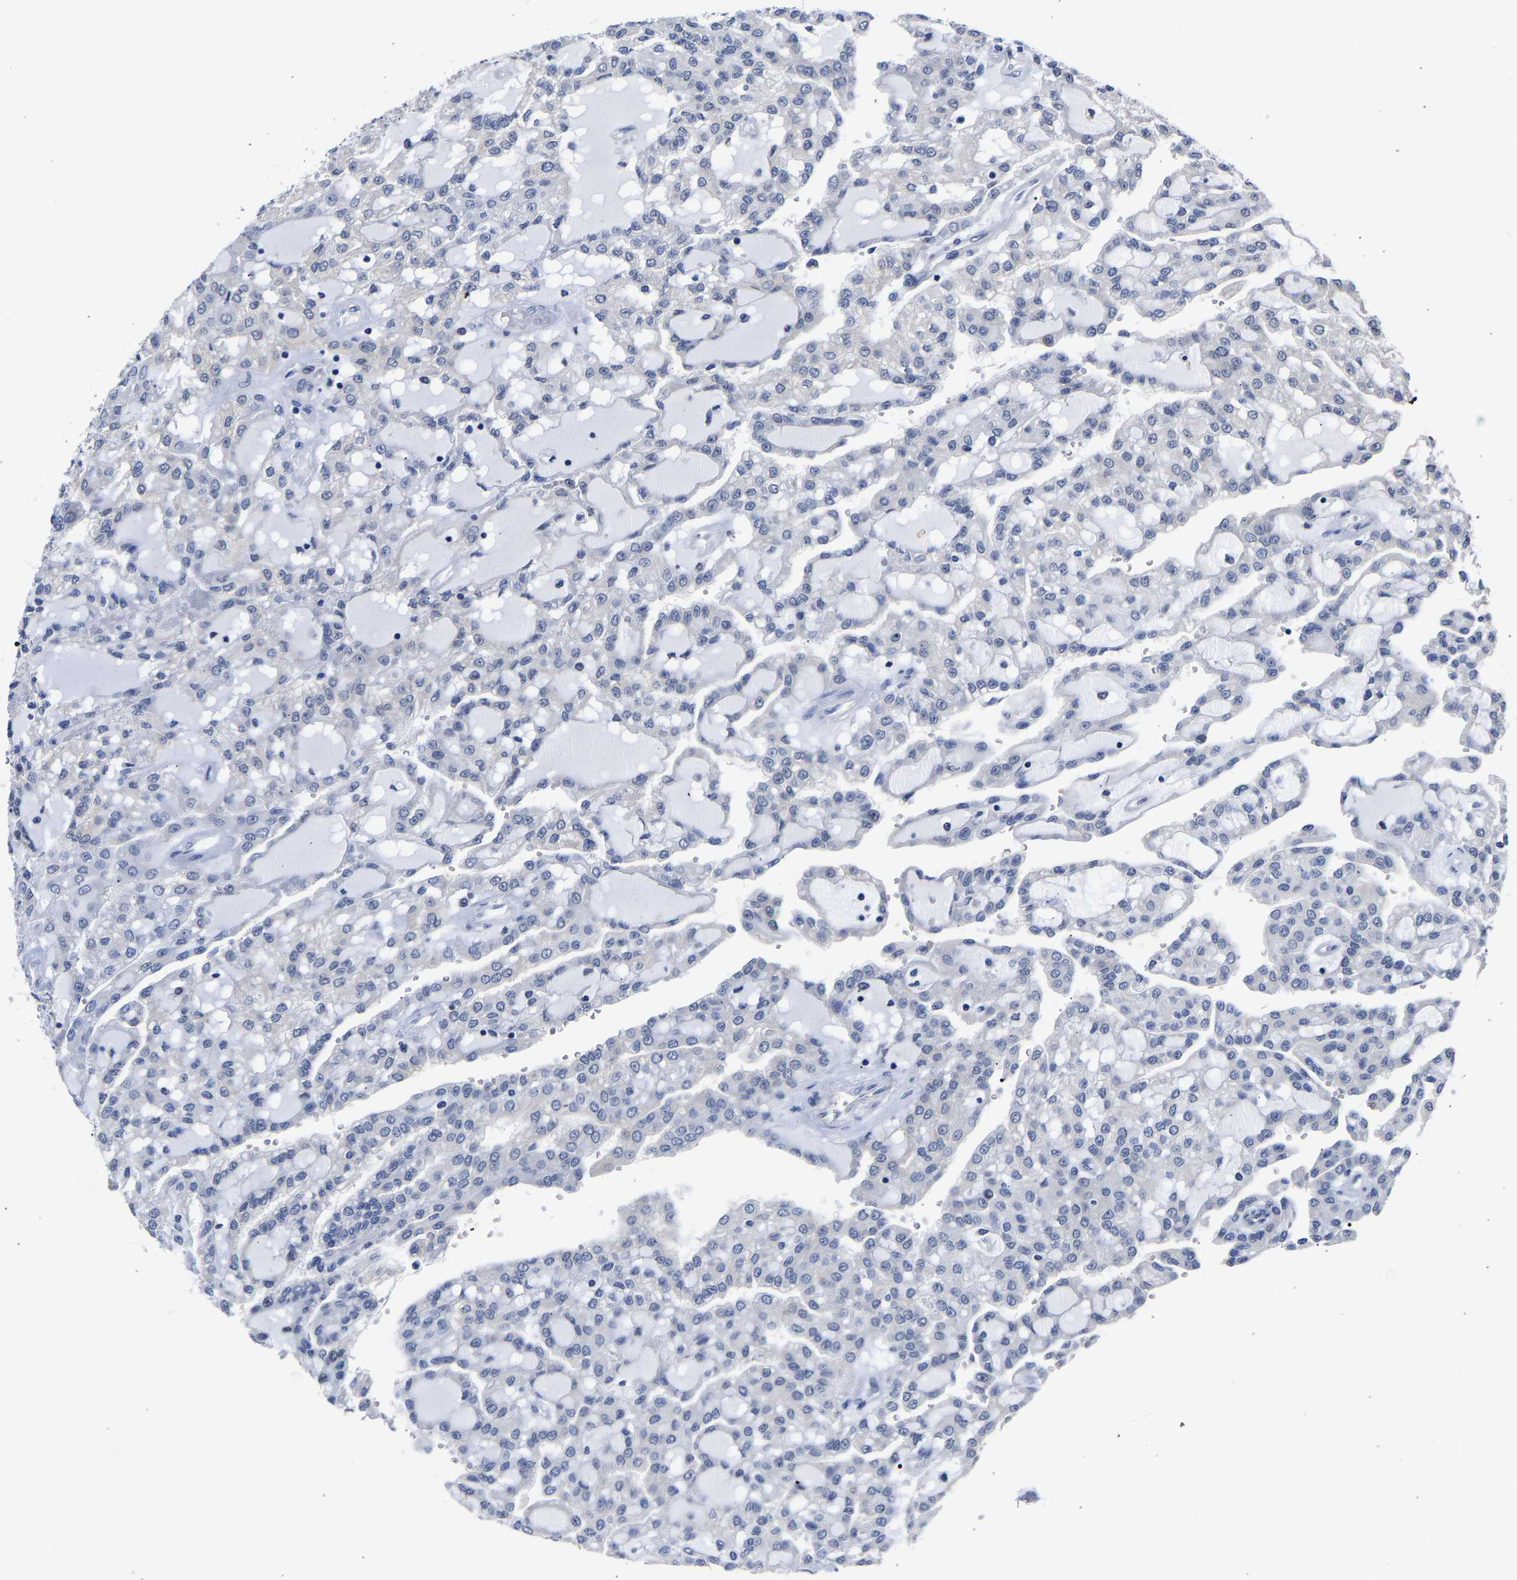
{"staining": {"intensity": "negative", "quantity": "none", "location": "none"}, "tissue": "renal cancer", "cell_type": "Tumor cells", "image_type": "cancer", "snomed": [{"axis": "morphology", "description": "Adenocarcinoma, NOS"}, {"axis": "topography", "description": "Kidney"}], "caption": "Tumor cells are negative for protein expression in human adenocarcinoma (renal).", "gene": "CCDC6", "patient": {"sex": "male", "age": 63}}